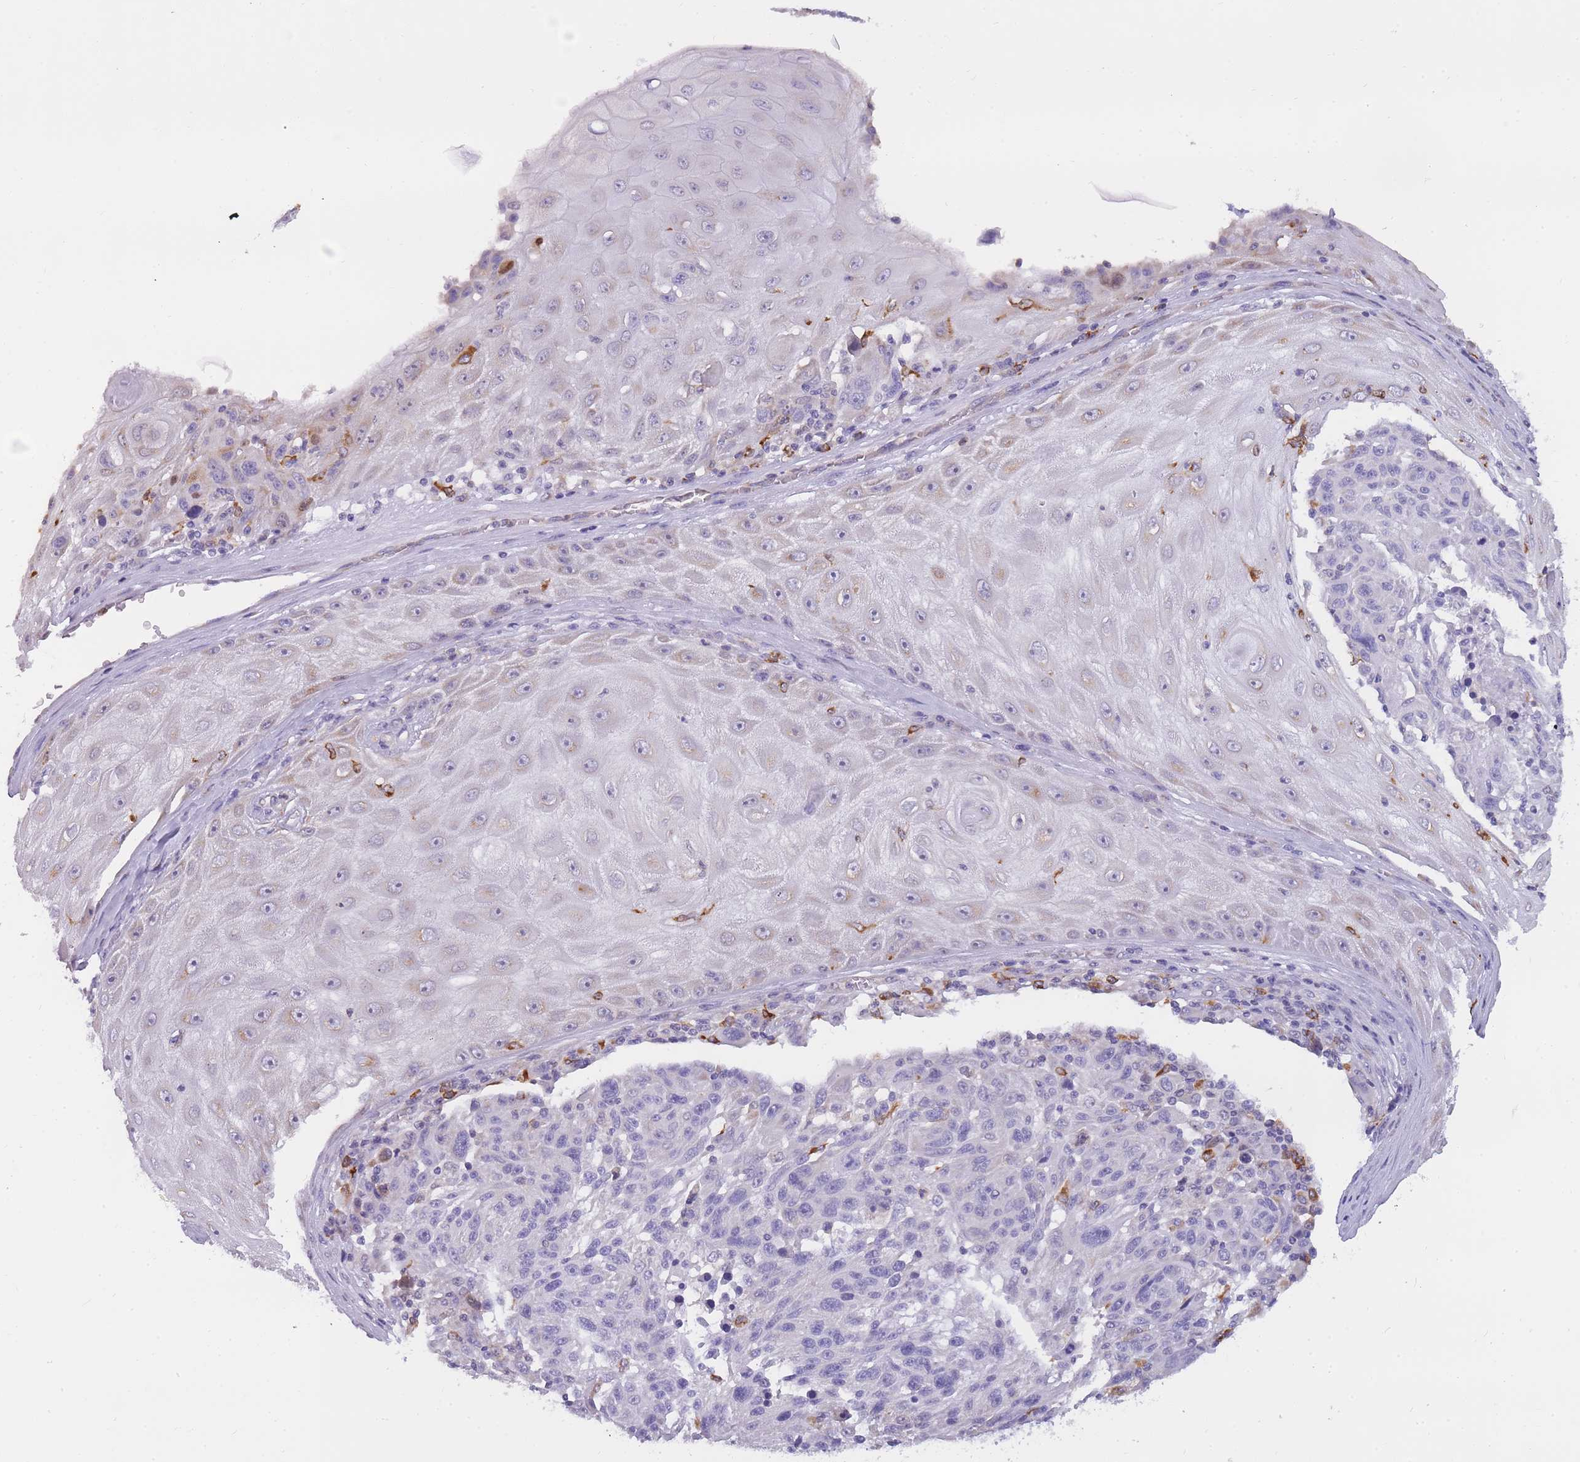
{"staining": {"intensity": "negative", "quantity": "none", "location": "none"}, "tissue": "melanoma", "cell_type": "Tumor cells", "image_type": "cancer", "snomed": [{"axis": "morphology", "description": "Malignant melanoma, NOS"}, {"axis": "topography", "description": "Skin"}], "caption": "Malignant melanoma stained for a protein using IHC reveals no positivity tumor cells.", "gene": "ZNF662", "patient": {"sex": "male", "age": 53}}